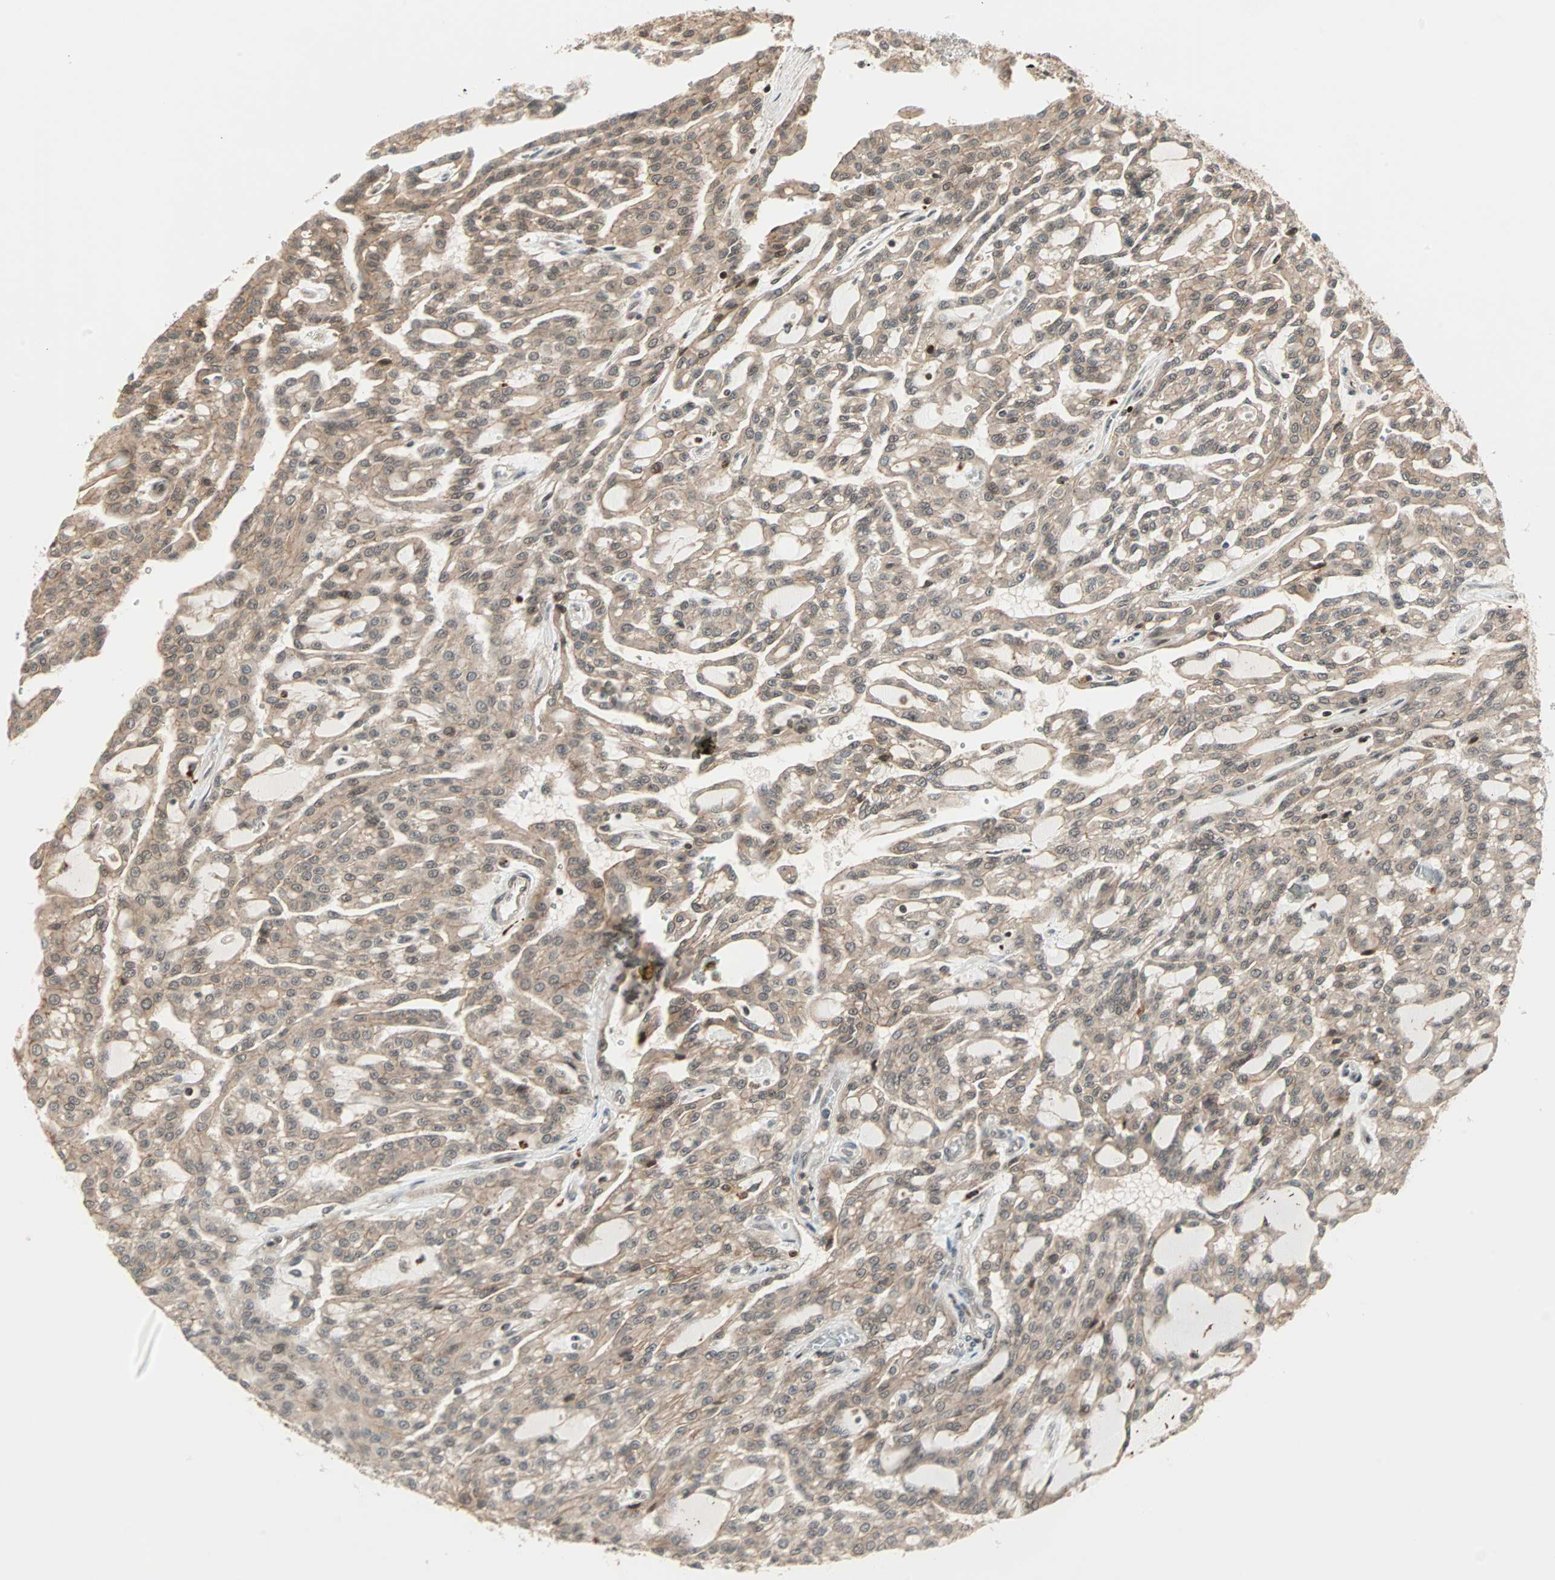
{"staining": {"intensity": "moderate", "quantity": ">75%", "location": "cytoplasmic/membranous,nuclear"}, "tissue": "renal cancer", "cell_type": "Tumor cells", "image_type": "cancer", "snomed": [{"axis": "morphology", "description": "Adenocarcinoma, NOS"}, {"axis": "topography", "description": "Kidney"}], "caption": "Protein staining demonstrates moderate cytoplasmic/membranous and nuclear positivity in about >75% of tumor cells in renal cancer.", "gene": "ZBED9", "patient": {"sex": "male", "age": 63}}